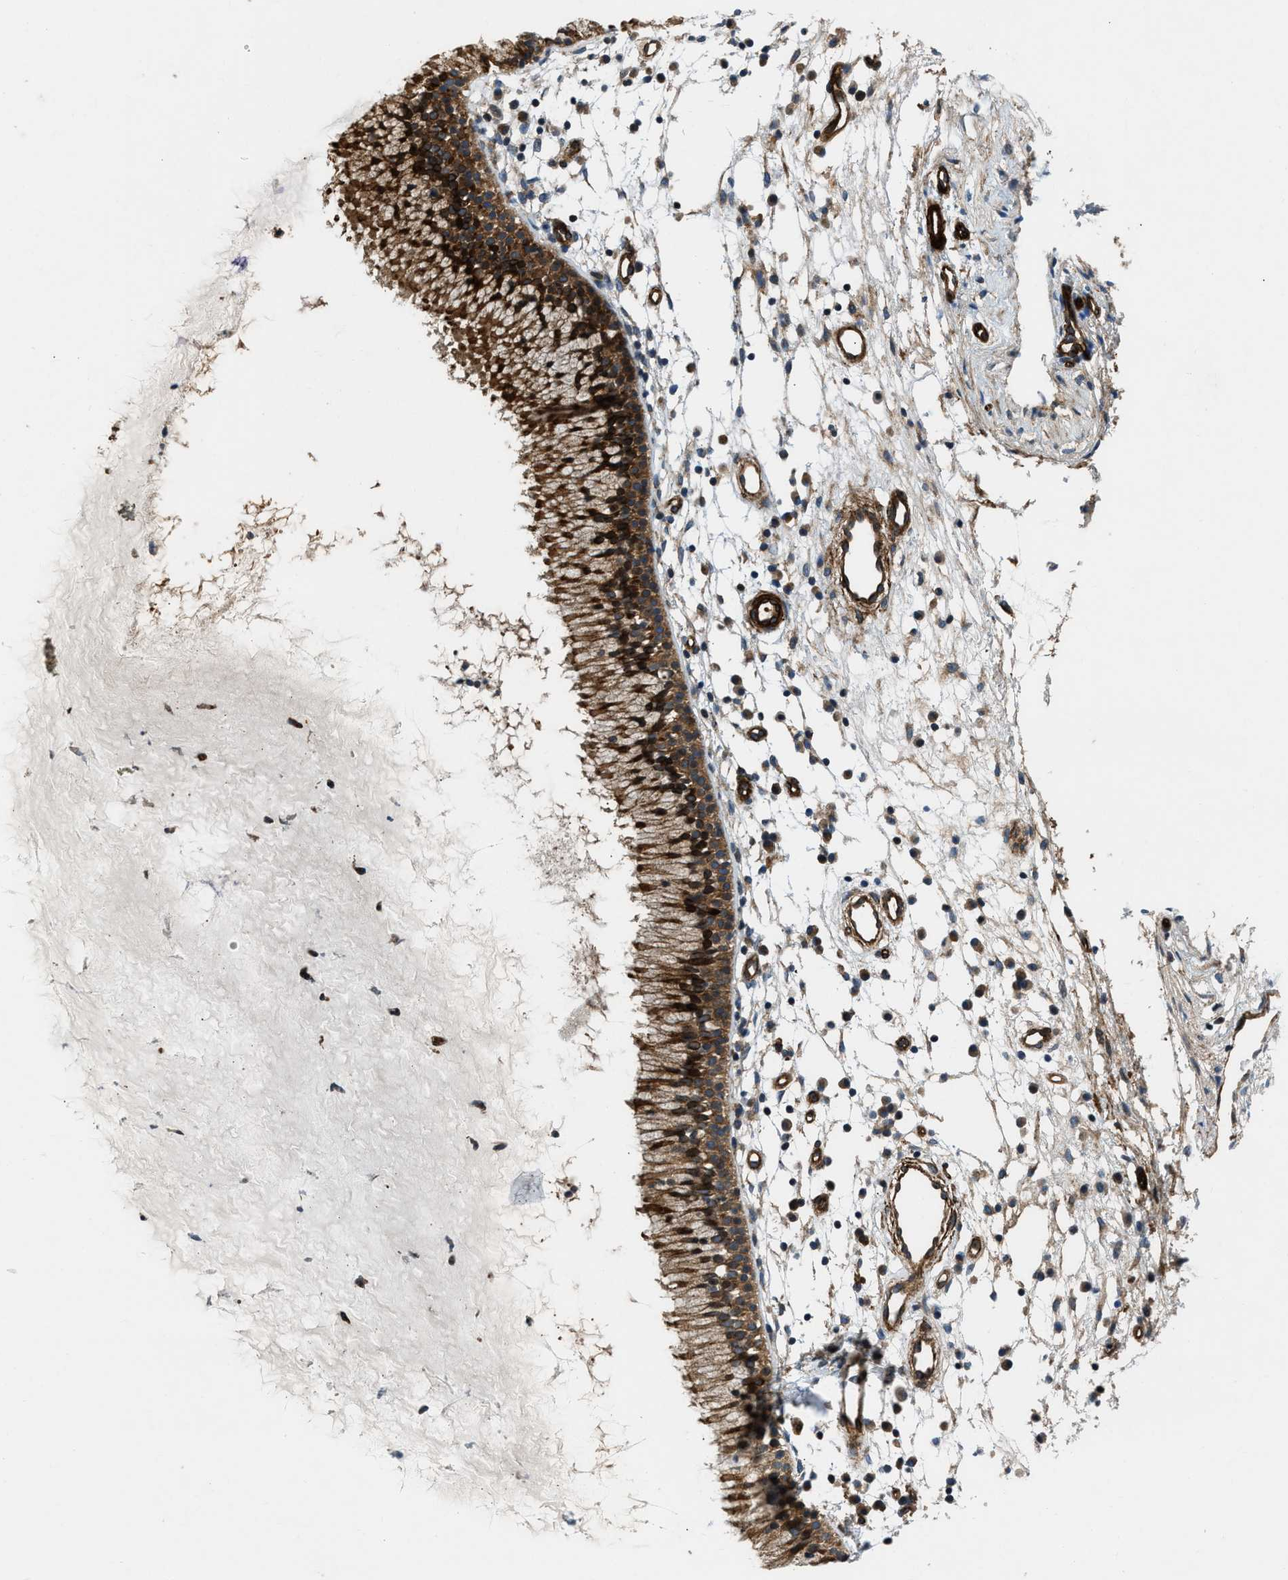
{"staining": {"intensity": "strong", "quantity": ">75%", "location": "cytoplasmic/membranous"}, "tissue": "nasopharynx", "cell_type": "Respiratory epithelial cells", "image_type": "normal", "snomed": [{"axis": "morphology", "description": "Normal tissue, NOS"}, {"axis": "topography", "description": "Nasopharynx"}], "caption": "Nasopharynx stained for a protein (brown) displays strong cytoplasmic/membranous positive staining in approximately >75% of respiratory epithelial cells.", "gene": "NYNRIN", "patient": {"sex": "male", "age": 21}}